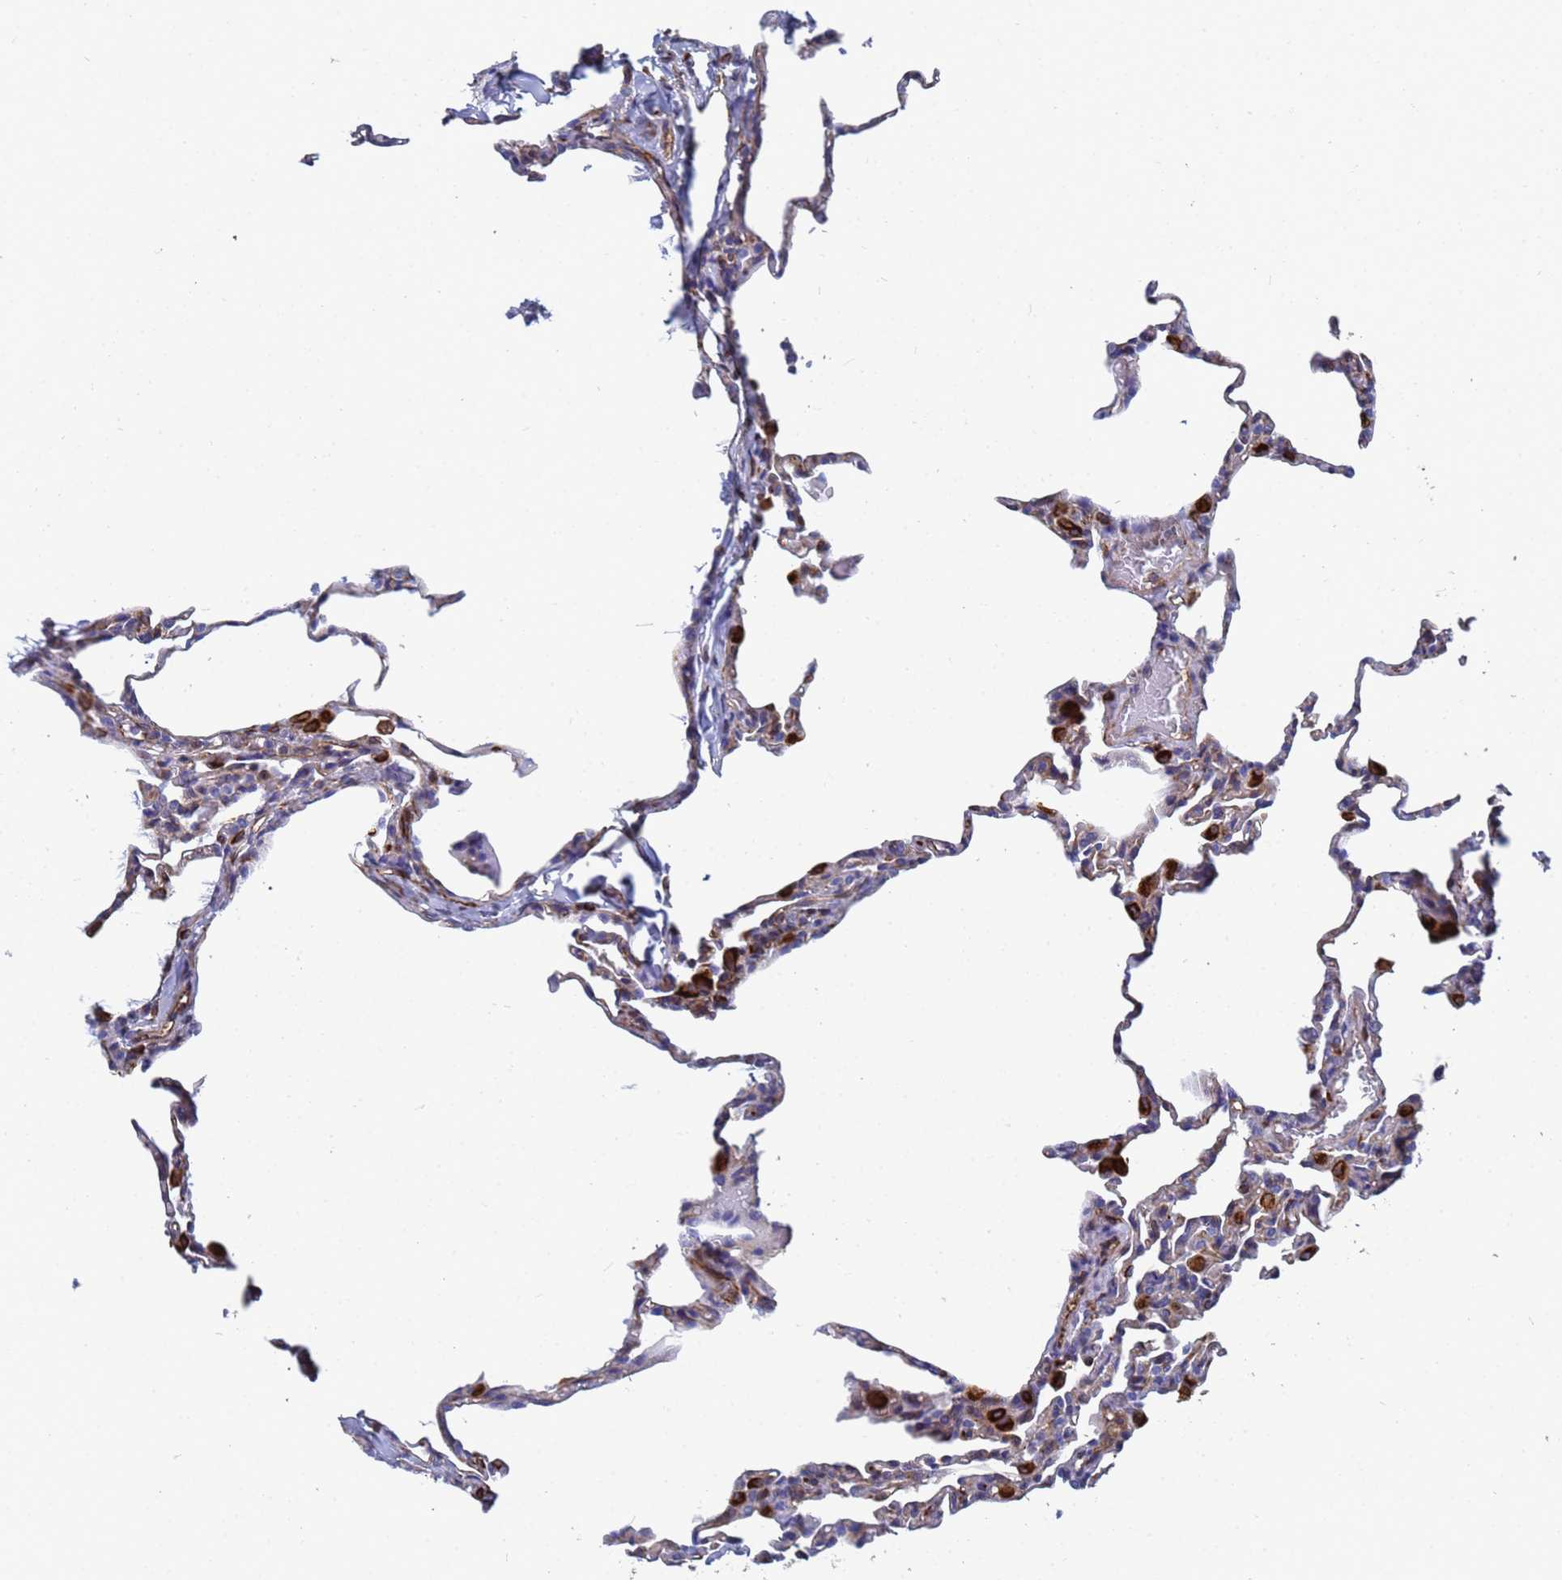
{"staining": {"intensity": "negative", "quantity": "none", "location": "none"}, "tissue": "lung", "cell_type": "Alveolar cells", "image_type": "normal", "snomed": [{"axis": "morphology", "description": "Normal tissue, NOS"}, {"axis": "topography", "description": "Lung"}], "caption": "DAB immunohistochemical staining of unremarkable human lung exhibits no significant positivity in alveolar cells.", "gene": "SYT13", "patient": {"sex": "male", "age": 20}}